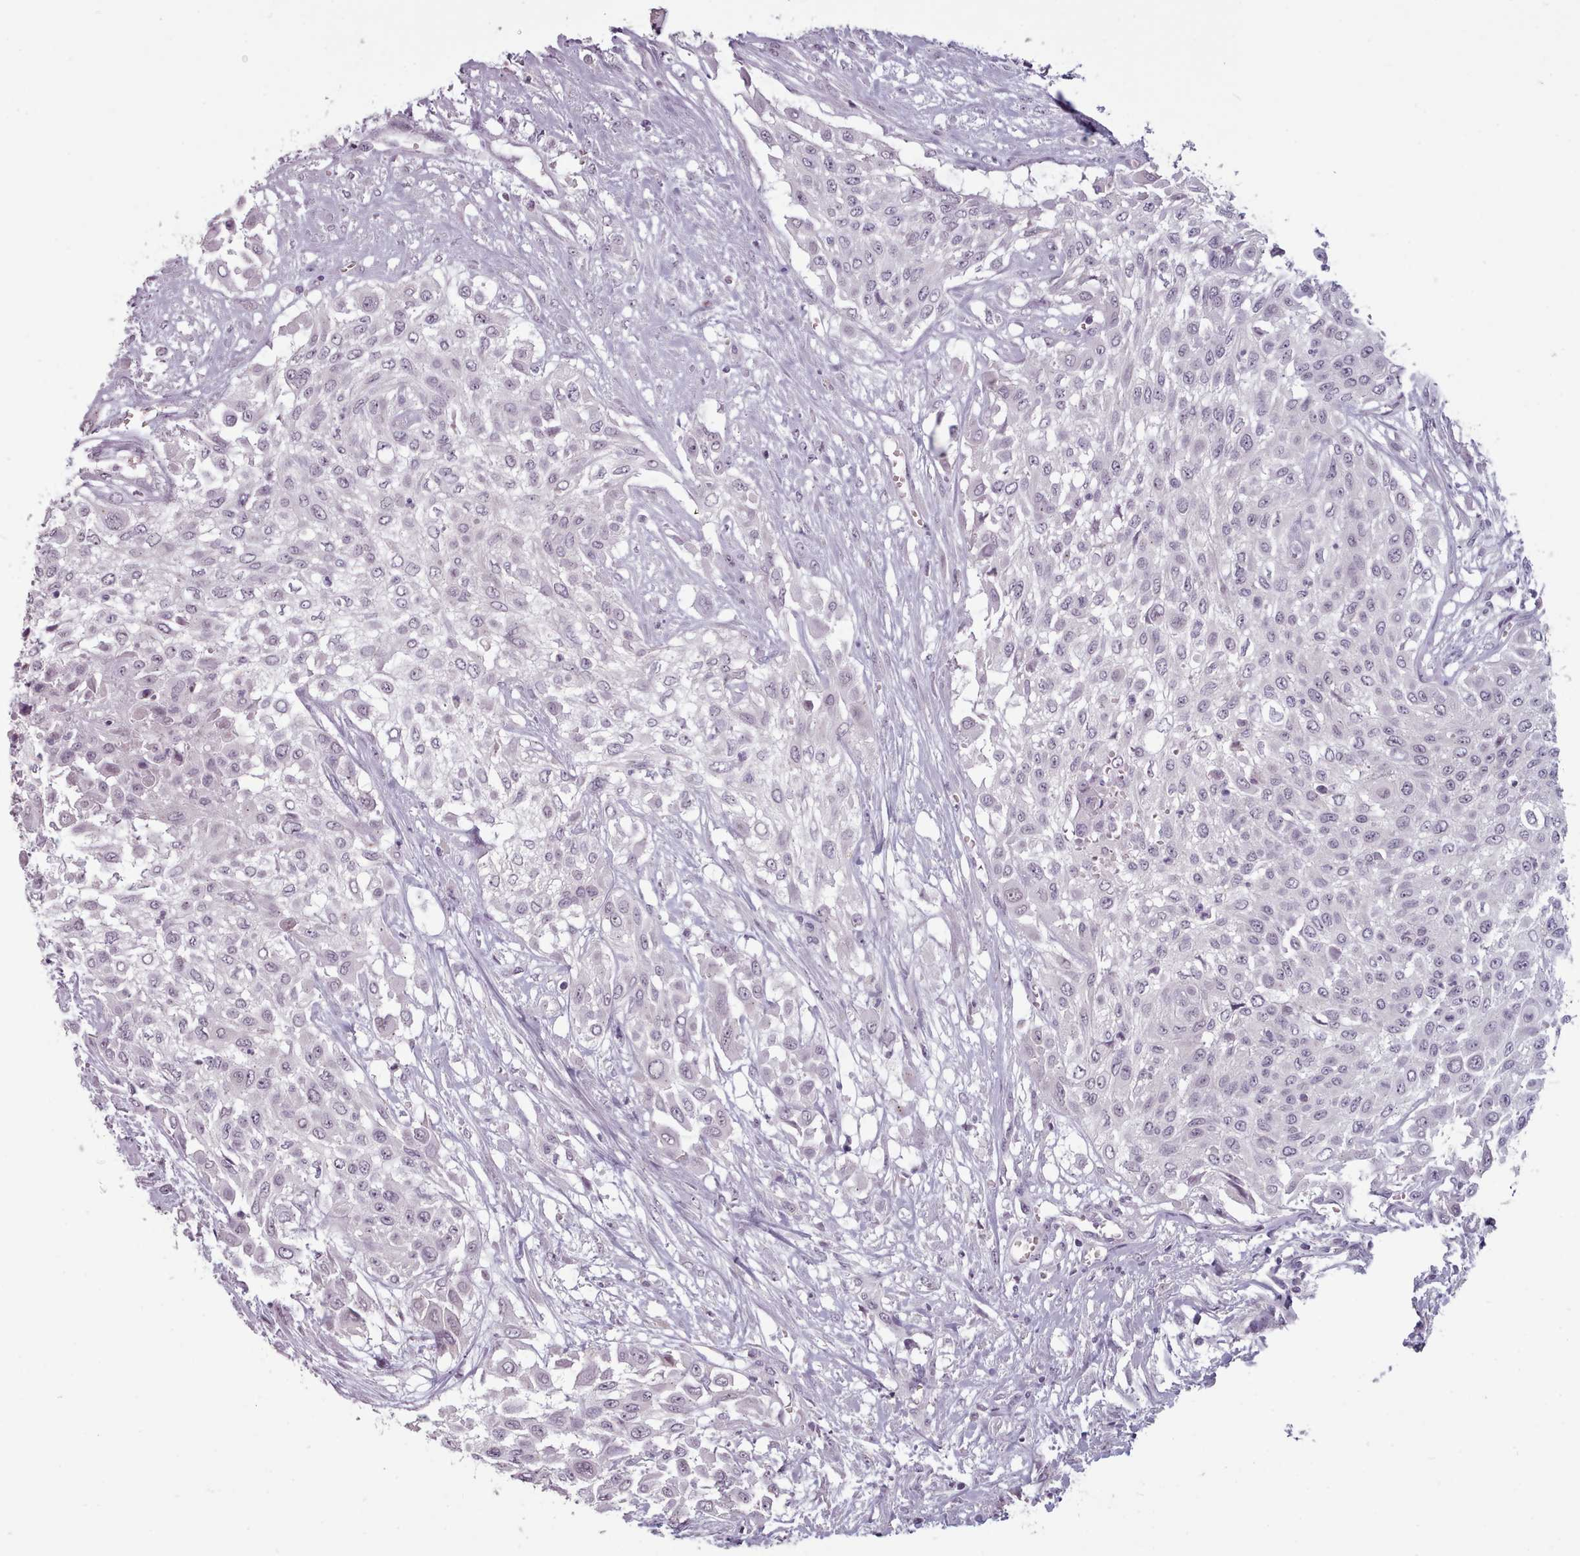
{"staining": {"intensity": "negative", "quantity": "none", "location": "none"}, "tissue": "urothelial cancer", "cell_type": "Tumor cells", "image_type": "cancer", "snomed": [{"axis": "morphology", "description": "Urothelial carcinoma, High grade"}, {"axis": "topography", "description": "Urinary bladder"}], "caption": "Urothelial carcinoma (high-grade) stained for a protein using immunohistochemistry (IHC) shows no positivity tumor cells.", "gene": "PBX4", "patient": {"sex": "male", "age": 57}}